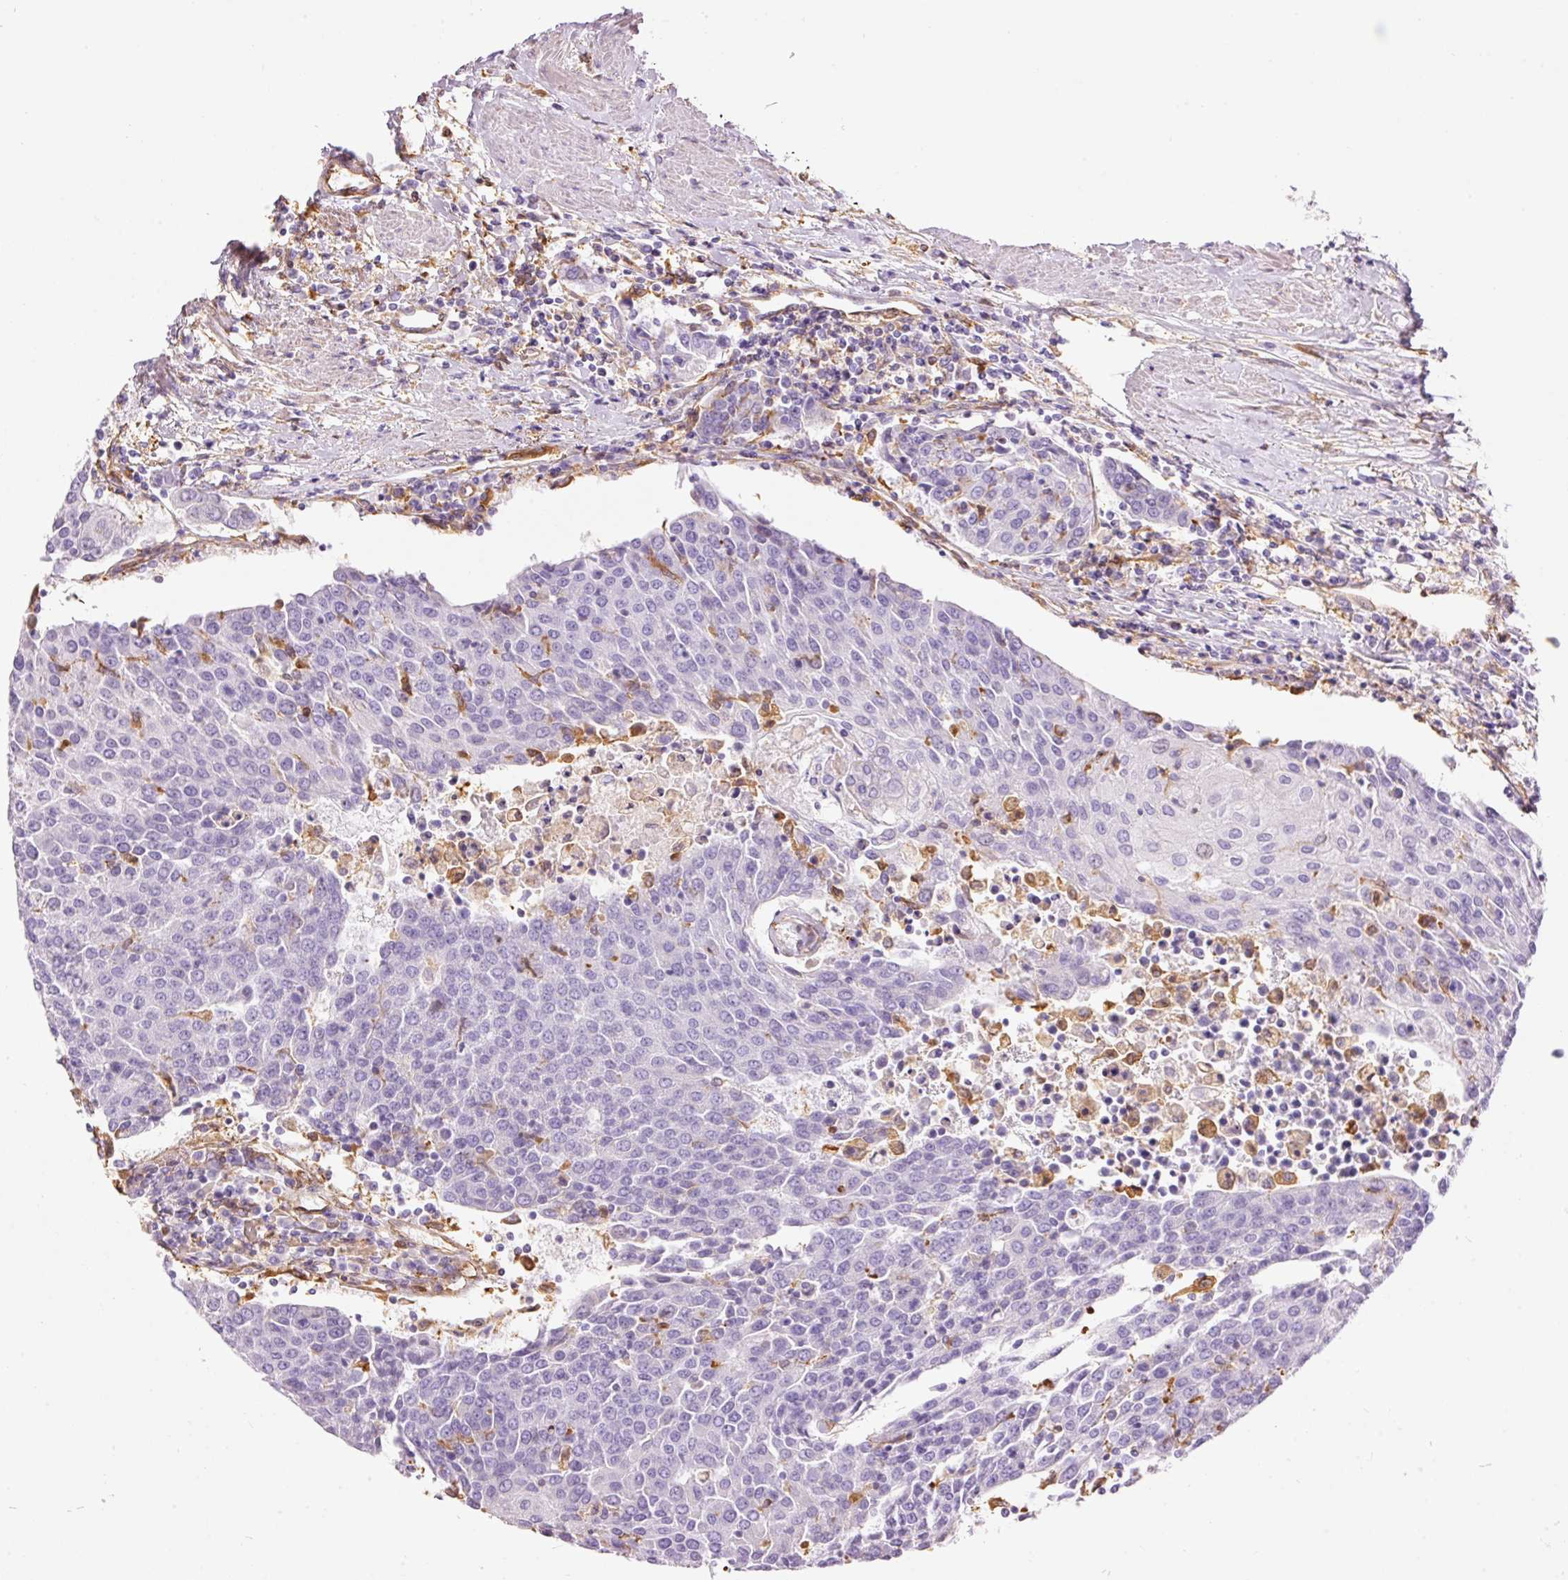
{"staining": {"intensity": "negative", "quantity": "none", "location": "none"}, "tissue": "urothelial cancer", "cell_type": "Tumor cells", "image_type": "cancer", "snomed": [{"axis": "morphology", "description": "Urothelial carcinoma, High grade"}, {"axis": "topography", "description": "Urinary bladder"}], "caption": "High power microscopy photomicrograph of an immunohistochemistry (IHC) histopathology image of high-grade urothelial carcinoma, revealing no significant staining in tumor cells.", "gene": "IL10RB", "patient": {"sex": "female", "age": 85}}